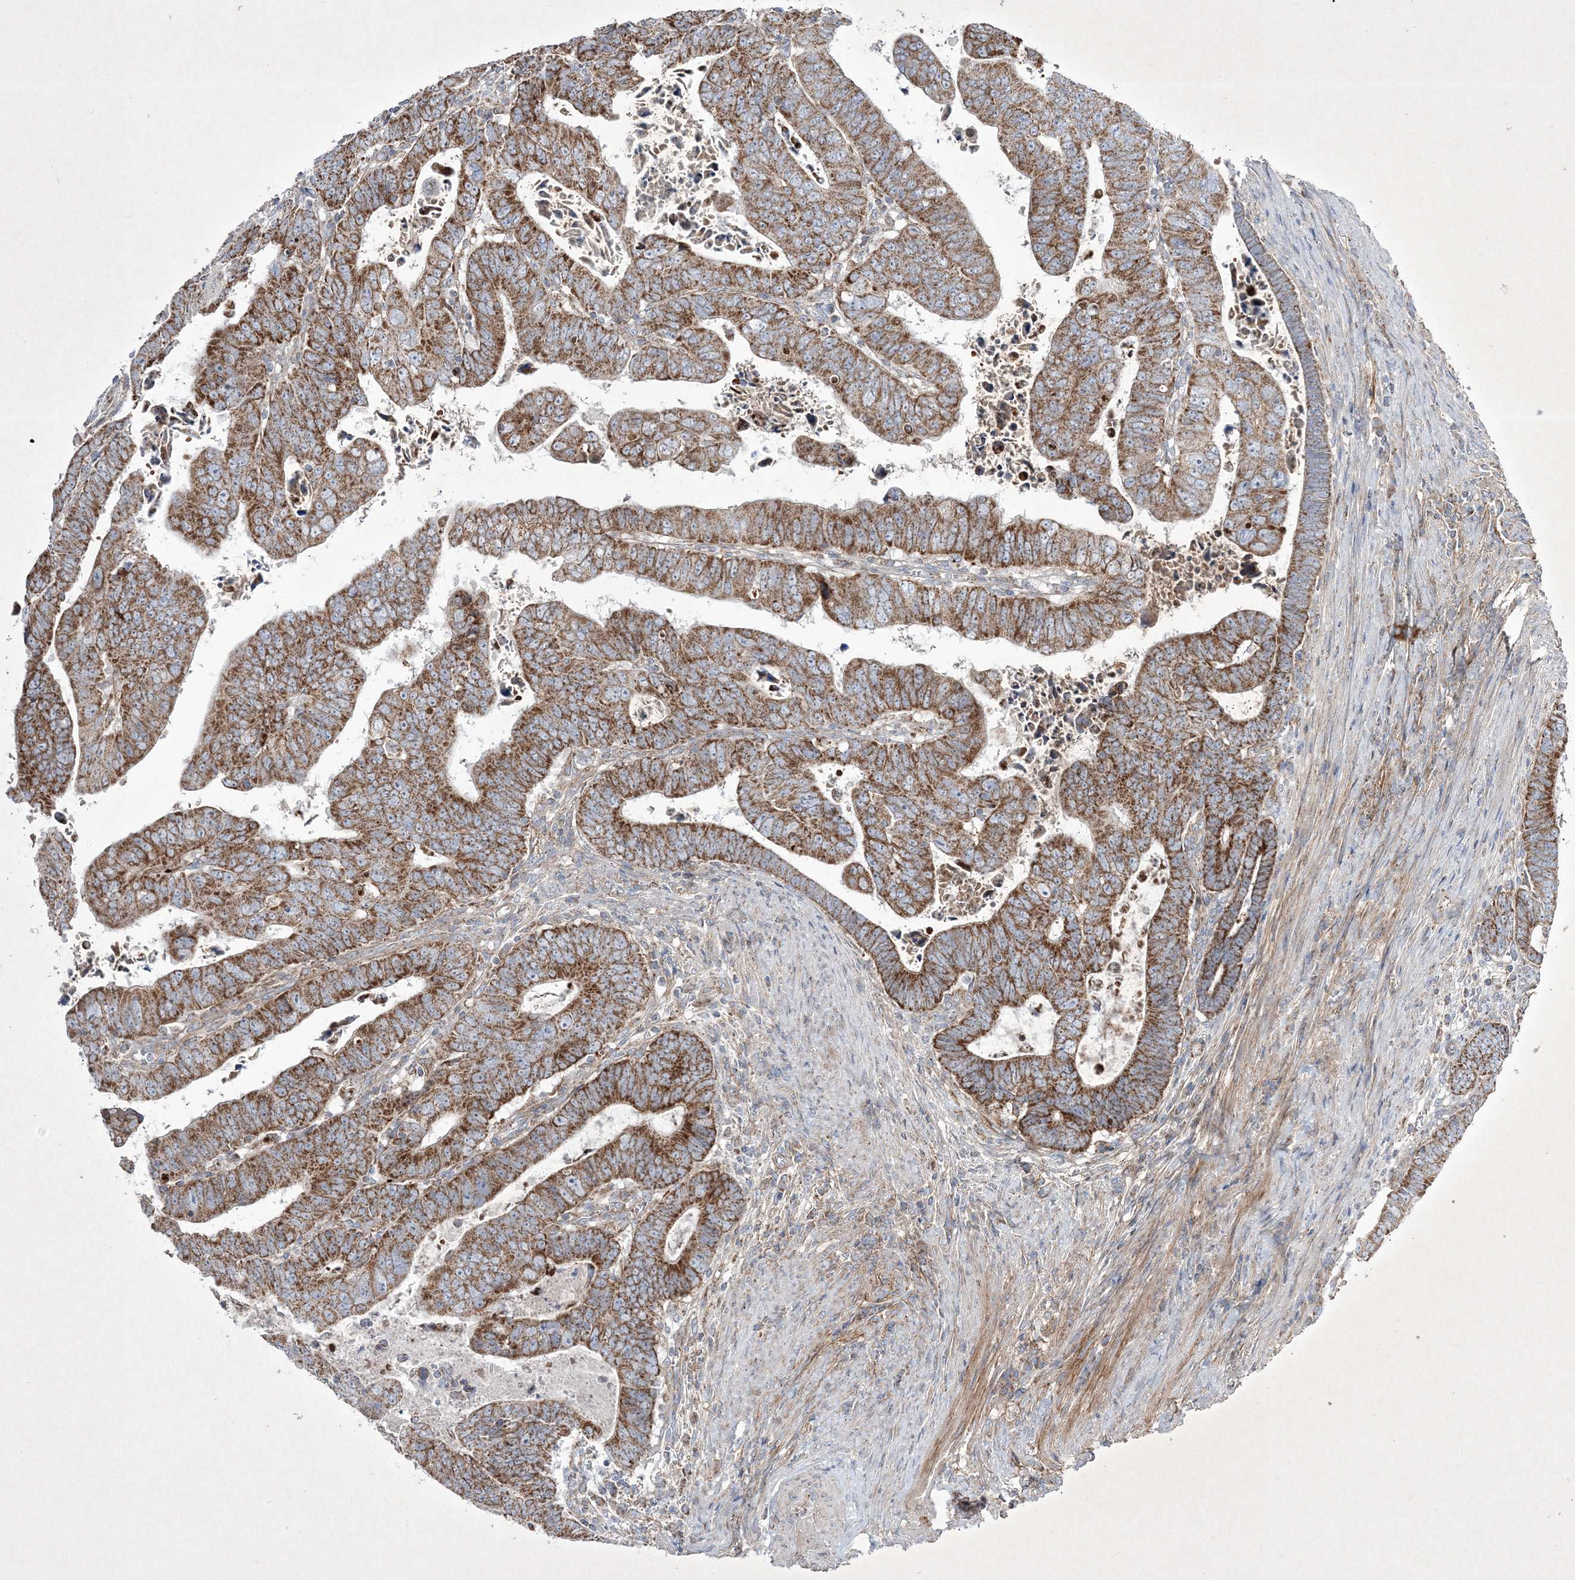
{"staining": {"intensity": "moderate", "quantity": ">75%", "location": "cytoplasmic/membranous"}, "tissue": "colorectal cancer", "cell_type": "Tumor cells", "image_type": "cancer", "snomed": [{"axis": "morphology", "description": "Normal tissue, NOS"}, {"axis": "morphology", "description": "Adenocarcinoma, NOS"}, {"axis": "topography", "description": "Rectum"}], "caption": "Protein staining of adenocarcinoma (colorectal) tissue reveals moderate cytoplasmic/membranous staining in approximately >75% of tumor cells.", "gene": "RICTOR", "patient": {"sex": "female", "age": 65}}